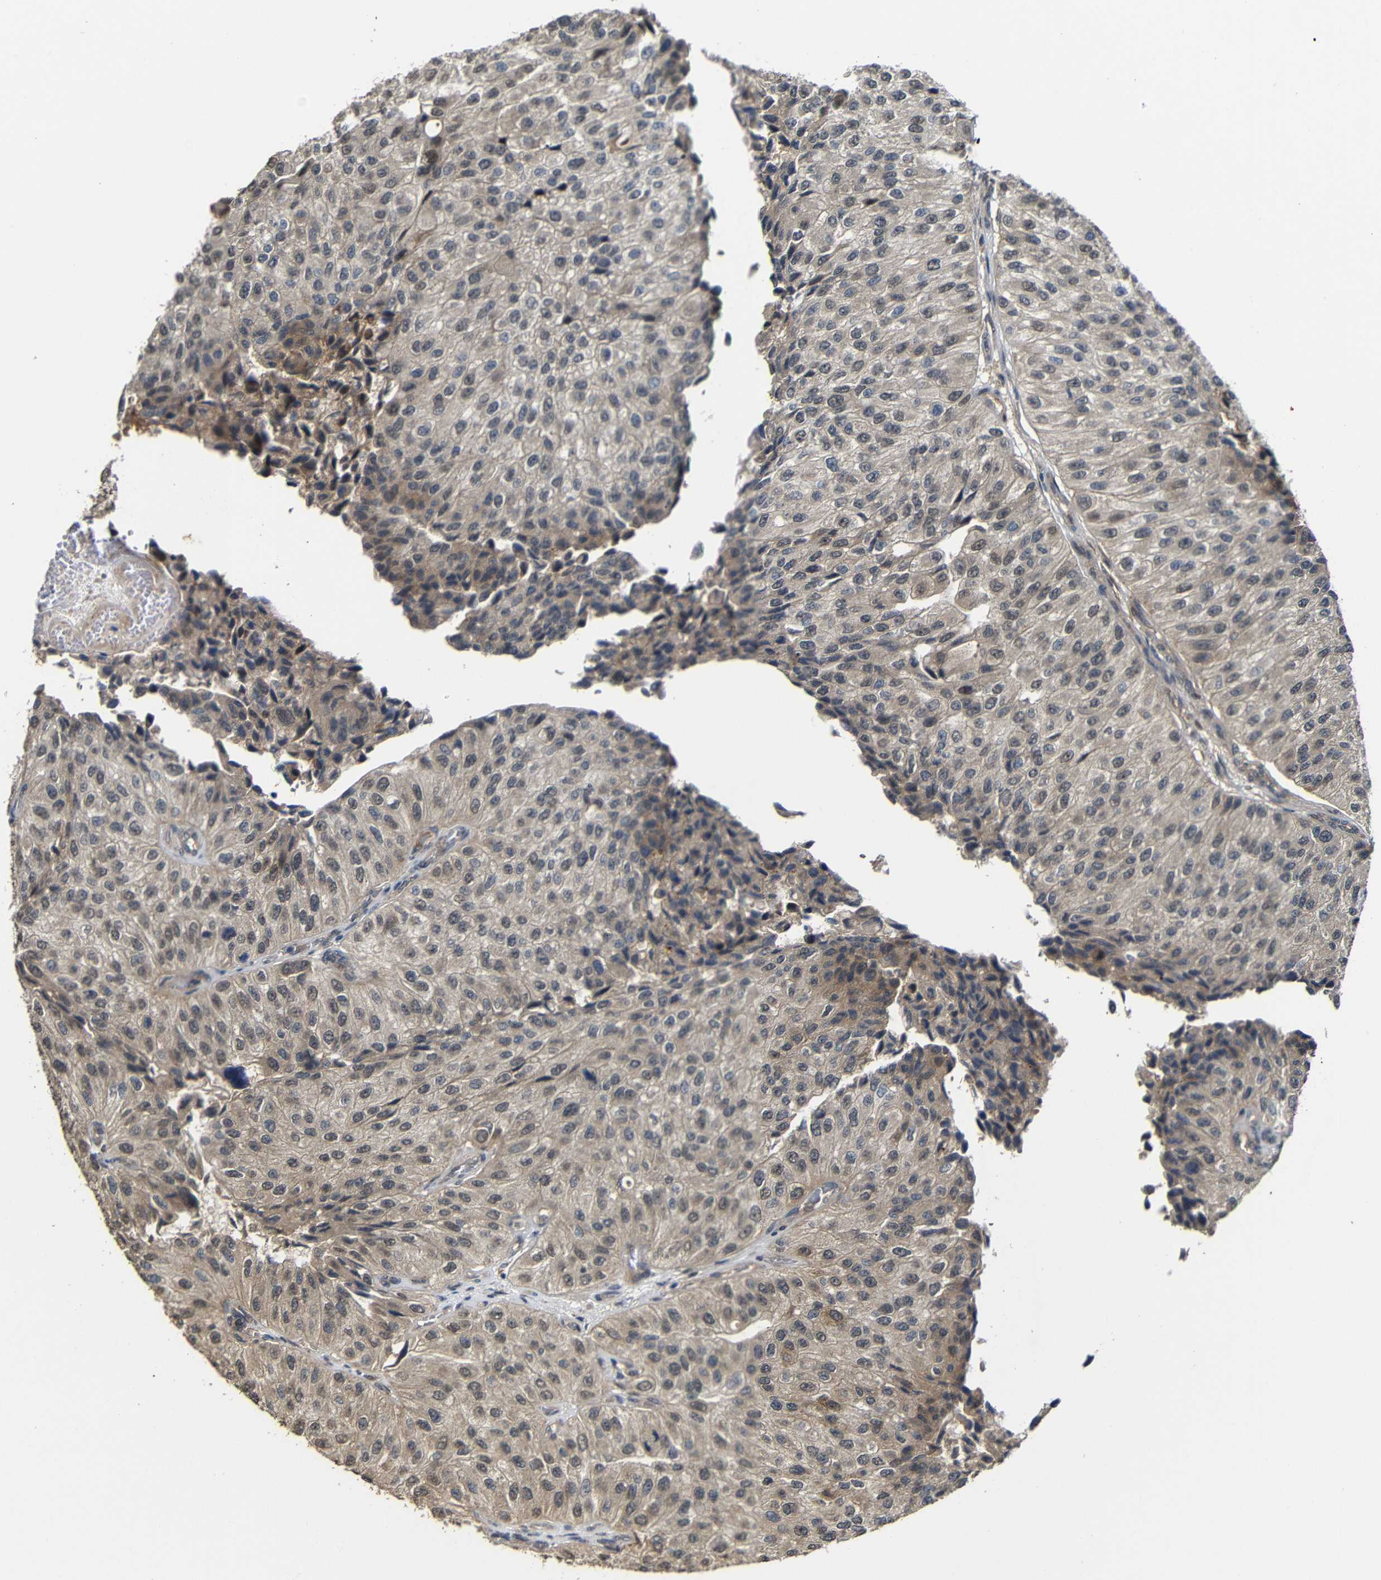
{"staining": {"intensity": "weak", "quantity": "25%-75%", "location": "cytoplasmic/membranous"}, "tissue": "urothelial cancer", "cell_type": "Tumor cells", "image_type": "cancer", "snomed": [{"axis": "morphology", "description": "Urothelial carcinoma, High grade"}, {"axis": "topography", "description": "Kidney"}, {"axis": "topography", "description": "Urinary bladder"}], "caption": "High-power microscopy captured an IHC image of high-grade urothelial carcinoma, revealing weak cytoplasmic/membranous staining in about 25%-75% of tumor cells. The staining was performed using DAB (3,3'-diaminobenzidine), with brown indicating positive protein expression. Nuclei are stained blue with hematoxylin.", "gene": "ATG12", "patient": {"sex": "male", "age": 77}}